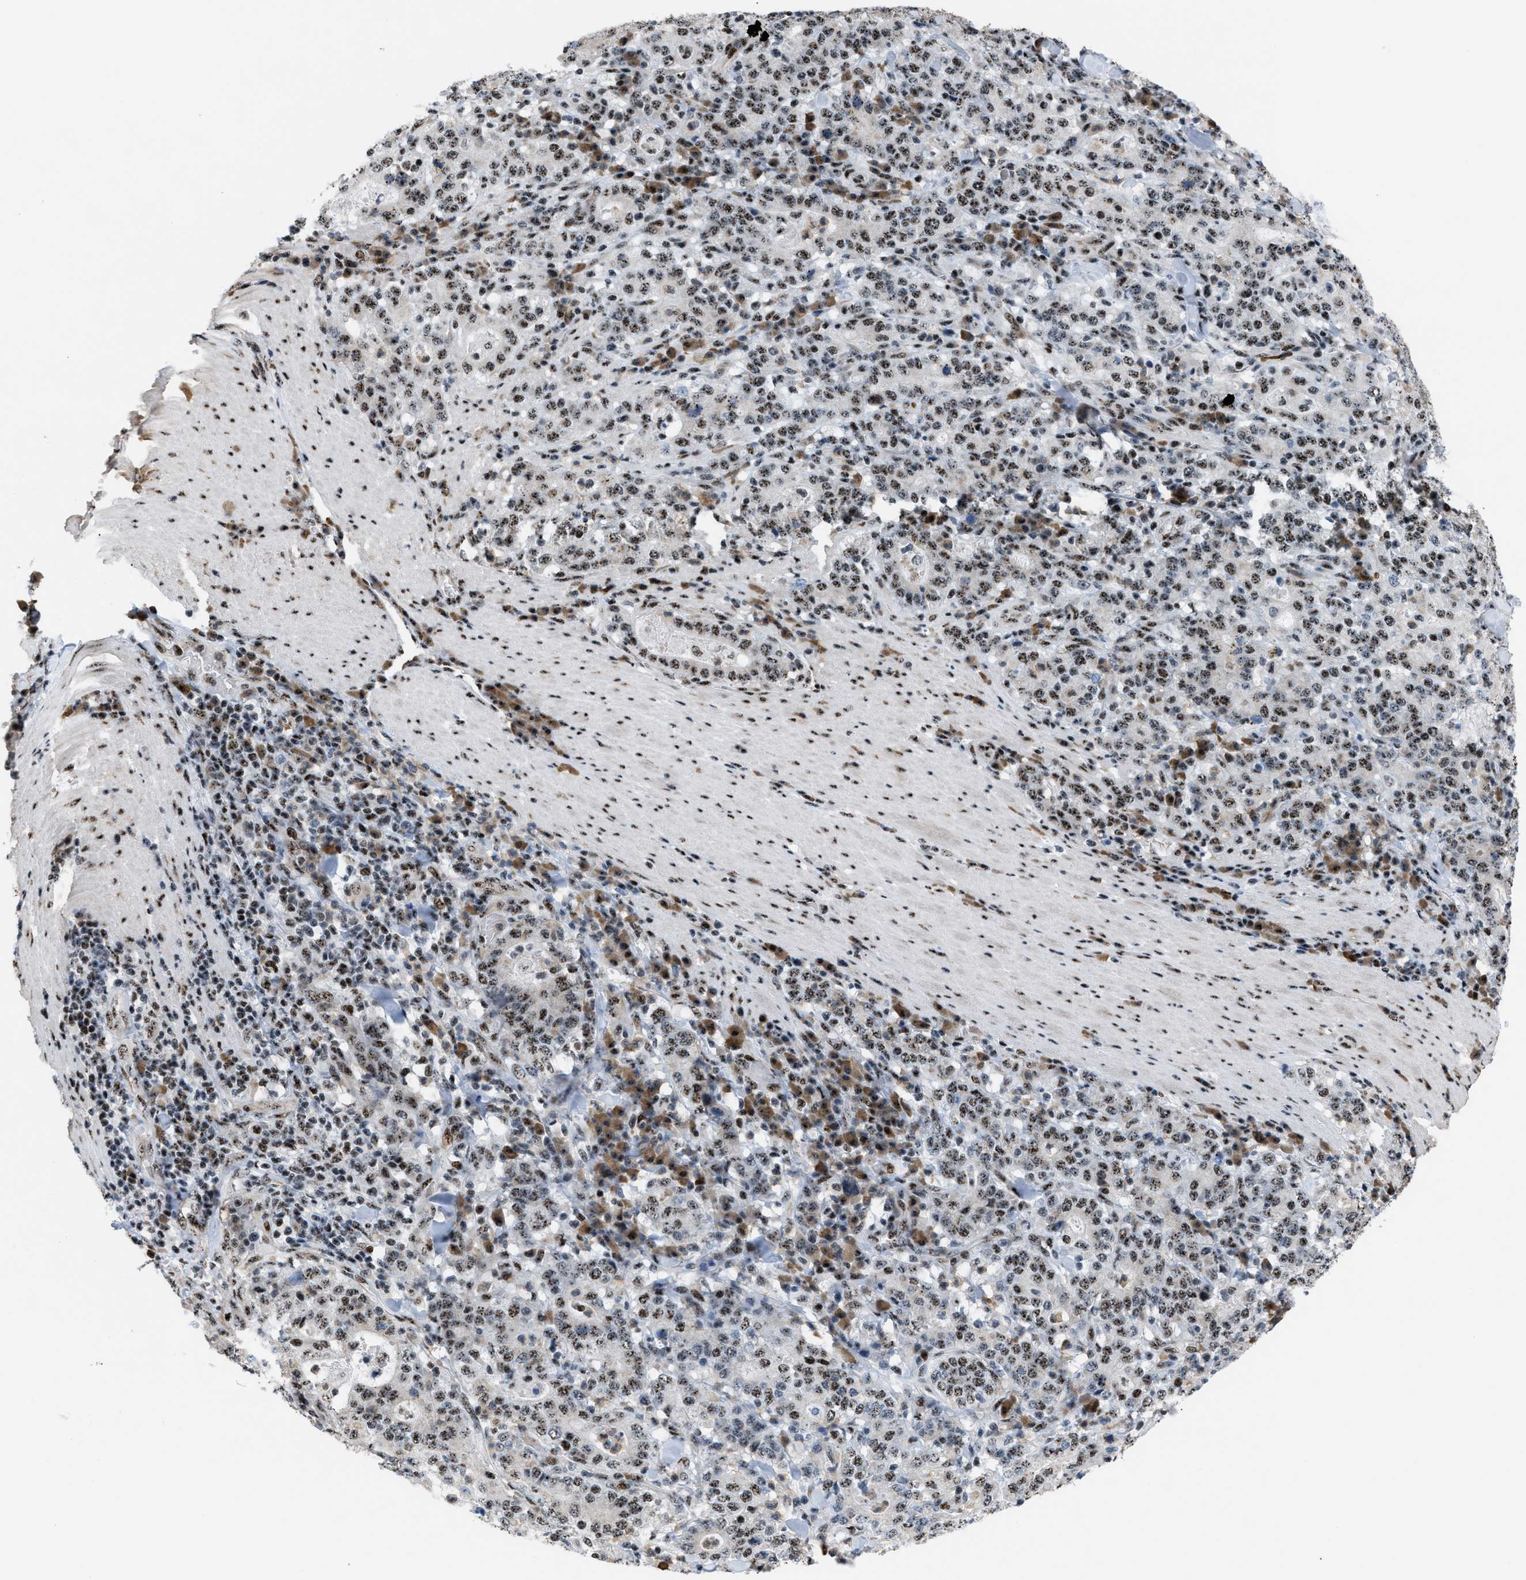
{"staining": {"intensity": "moderate", "quantity": ">75%", "location": "nuclear"}, "tissue": "stomach cancer", "cell_type": "Tumor cells", "image_type": "cancer", "snomed": [{"axis": "morphology", "description": "Normal tissue, NOS"}, {"axis": "morphology", "description": "Adenocarcinoma, NOS"}, {"axis": "topography", "description": "Stomach, upper"}, {"axis": "topography", "description": "Stomach"}], "caption": "IHC histopathology image of stomach cancer (adenocarcinoma) stained for a protein (brown), which displays medium levels of moderate nuclear expression in about >75% of tumor cells.", "gene": "CDR2", "patient": {"sex": "male", "age": 59}}